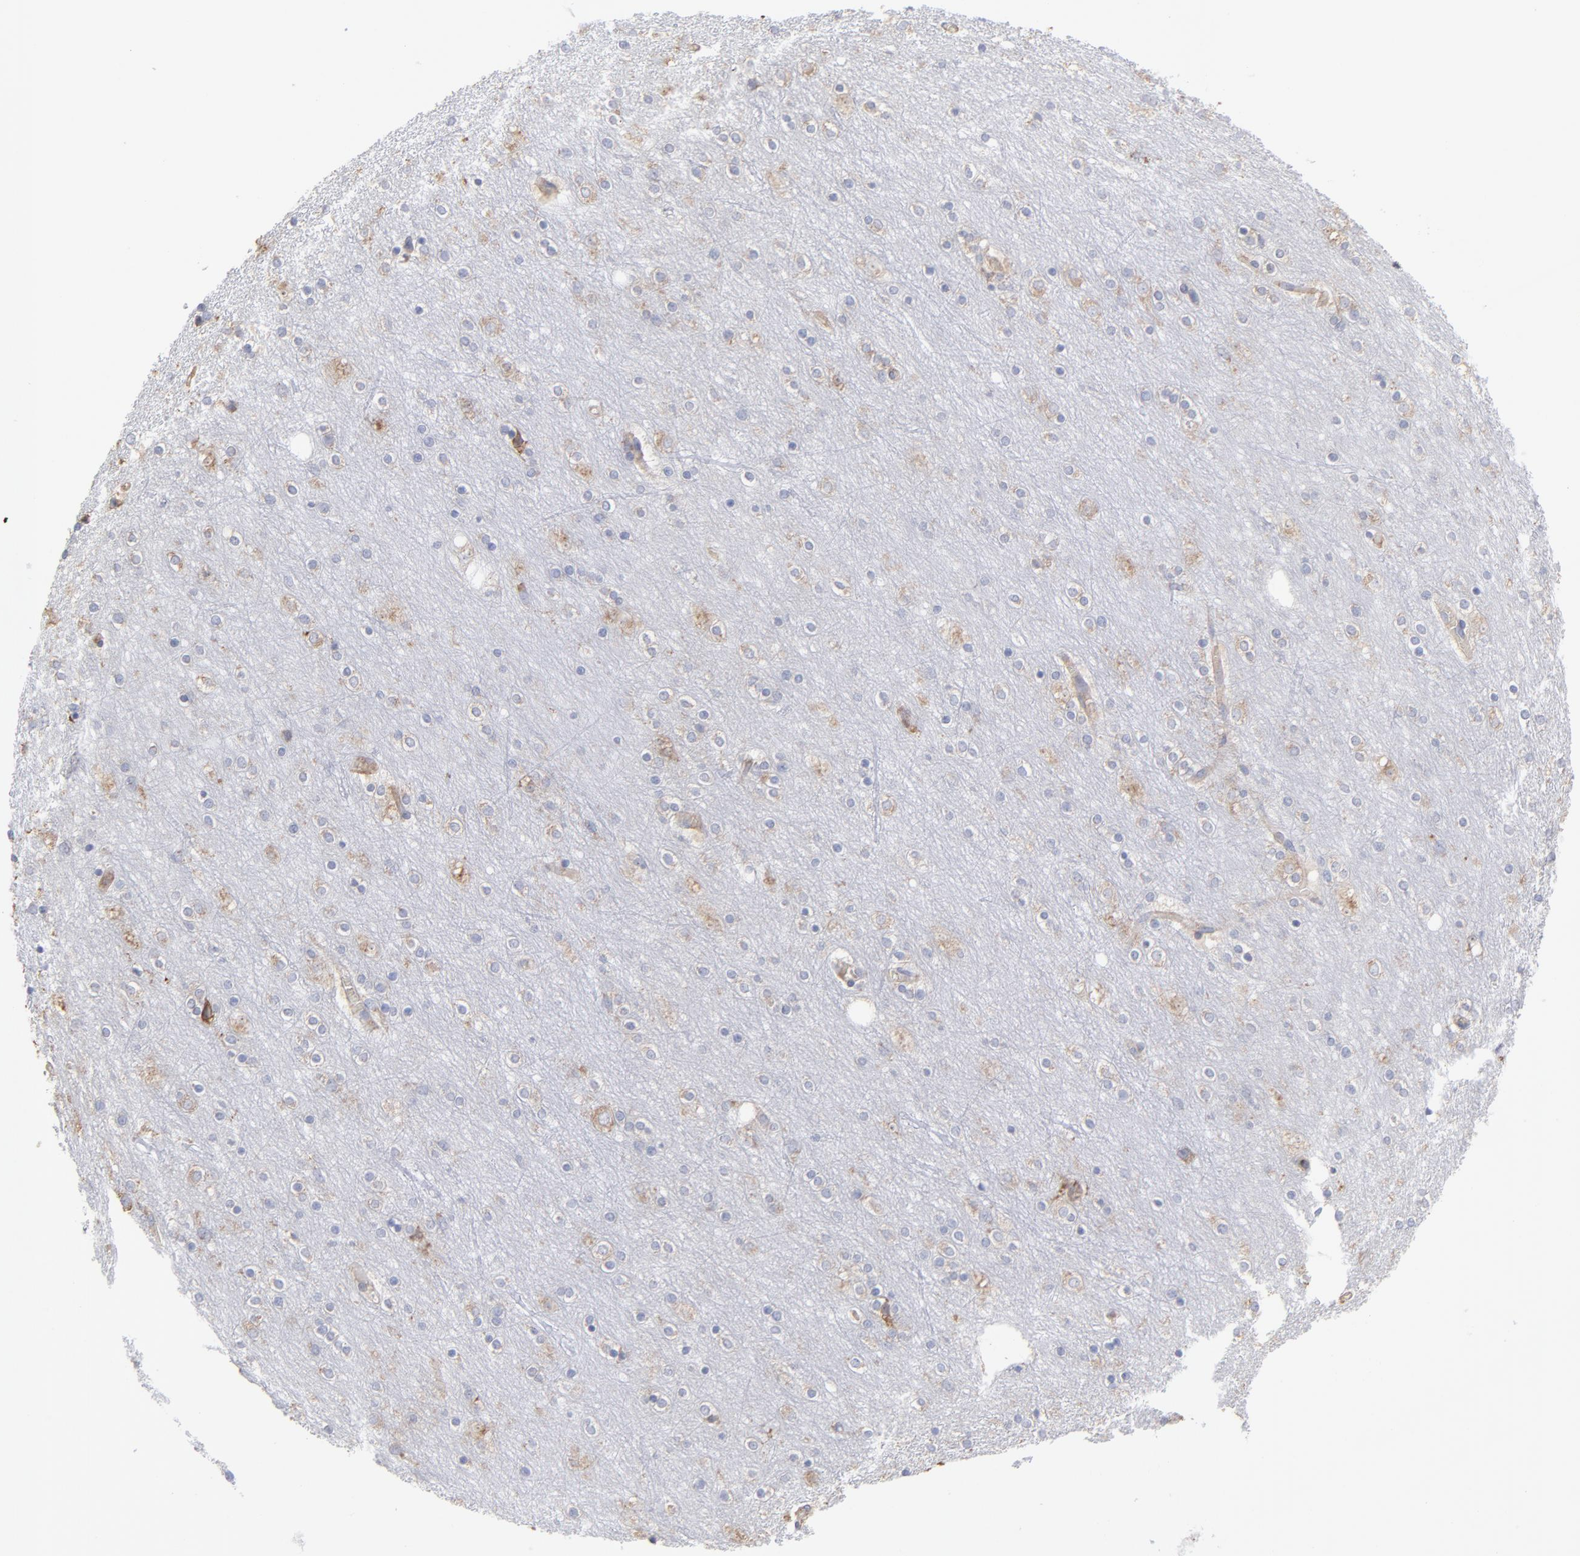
{"staining": {"intensity": "weak", "quantity": "25%-75%", "location": "cytoplasmic/membranous"}, "tissue": "cerebral cortex", "cell_type": "Endothelial cells", "image_type": "normal", "snomed": [{"axis": "morphology", "description": "Normal tissue, NOS"}, {"axis": "topography", "description": "Cerebral cortex"}], "caption": "Immunohistochemical staining of normal cerebral cortex displays 25%-75% levels of weak cytoplasmic/membranous protein staining in approximately 25%-75% of endothelial cells.", "gene": "RPL3", "patient": {"sex": "female", "age": 54}}